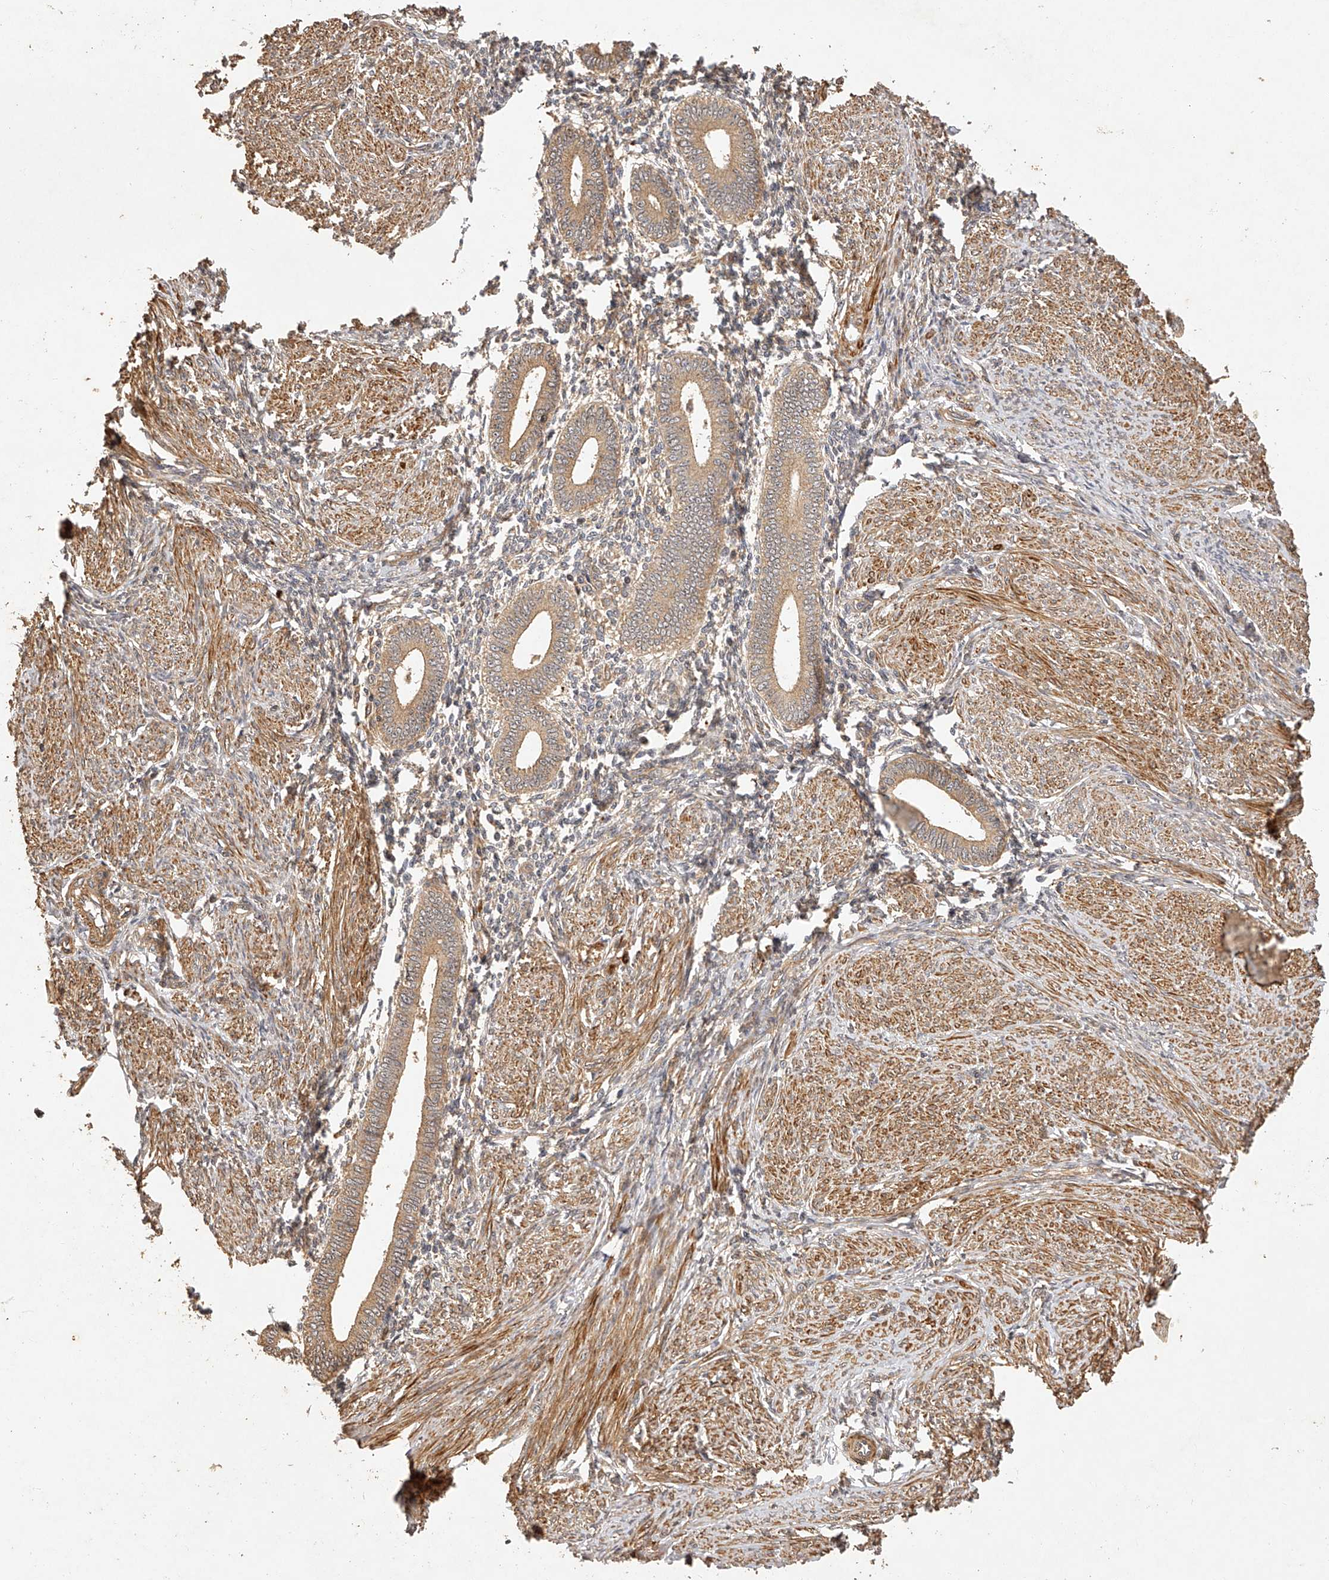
{"staining": {"intensity": "weak", "quantity": "25%-75%", "location": "cytoplasmic/membranous"}, "tissue": "endometrium", "cell_type": "Cells in endometrial stroma", "image_type": "normal", "snomed": [{"axis": "morphology", "description": "Normal tissue, NOS"}, {"axis": "topography", "description": "Endometrium"}], "caption": "Unremarkable endometrium was stained to show a protein in brown. There is low levels of weak cytoplasmic/membranous expression in about 25%-75% of cells in endometrial stroma.", "gene": "NSMAF", "patient": {"sex": "female", "age": 42}}